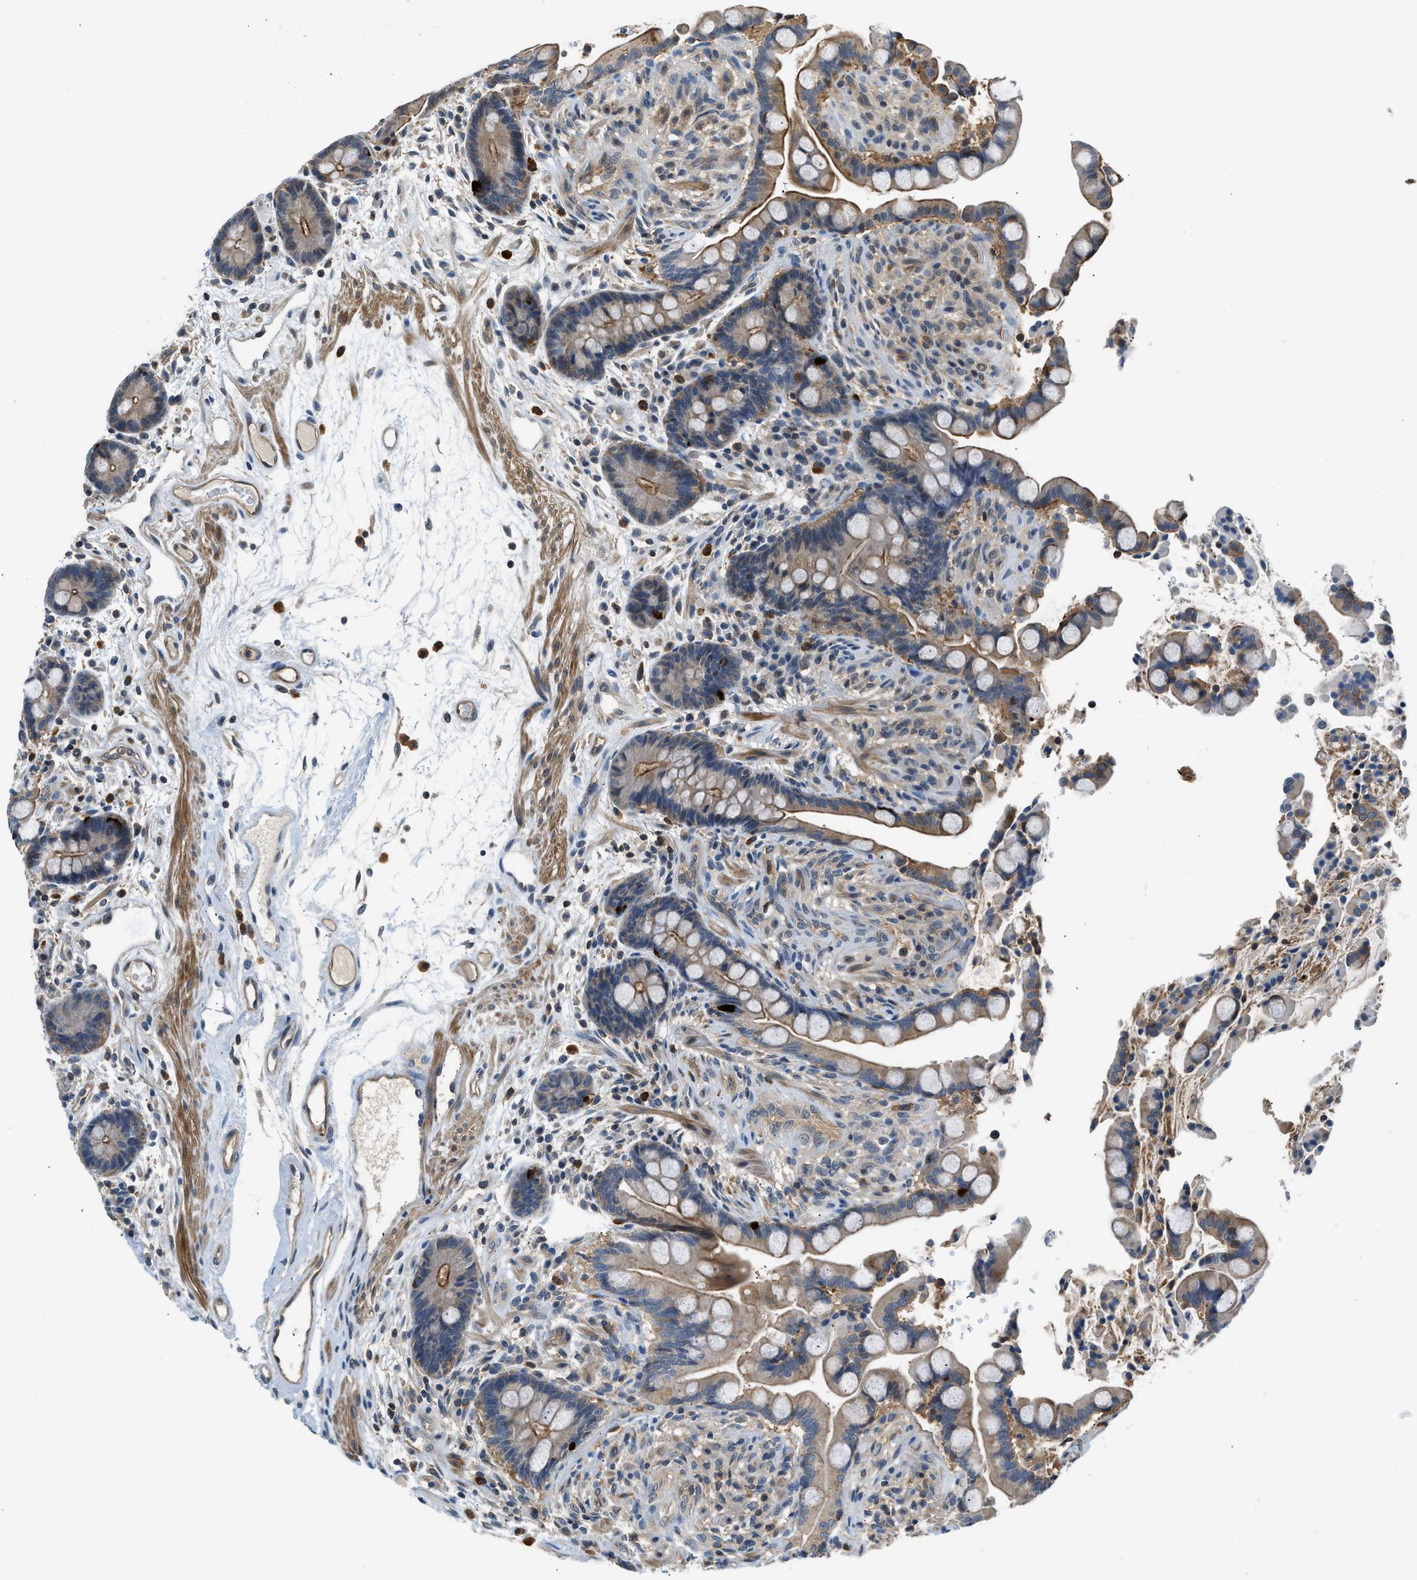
{"staining": {"intensity": "moderate", "quantity": ">75%", "location": "cytoplasmic/membranous"}, "tissue": "colon", "cell_type": "Endothelial cells", "image_type": "normal", "snomed": [{"axis": "morphology", "description": "Normal tissue, NOS"}, {"axis": "topography", "description": "Colon"}], "caption": "A medium amount of moderate cytoplasmic/membranous positivity is identified in about >75% of endothelial cells in unremarkable colon. Using DAB (3,3'-diaminobenzidine) (brown) and hematoxylin (blue) stains, captured at high magnification using brightfield microscopy.", "gene": "CBLB", "patient": {"sex": "male", "age": 73}}